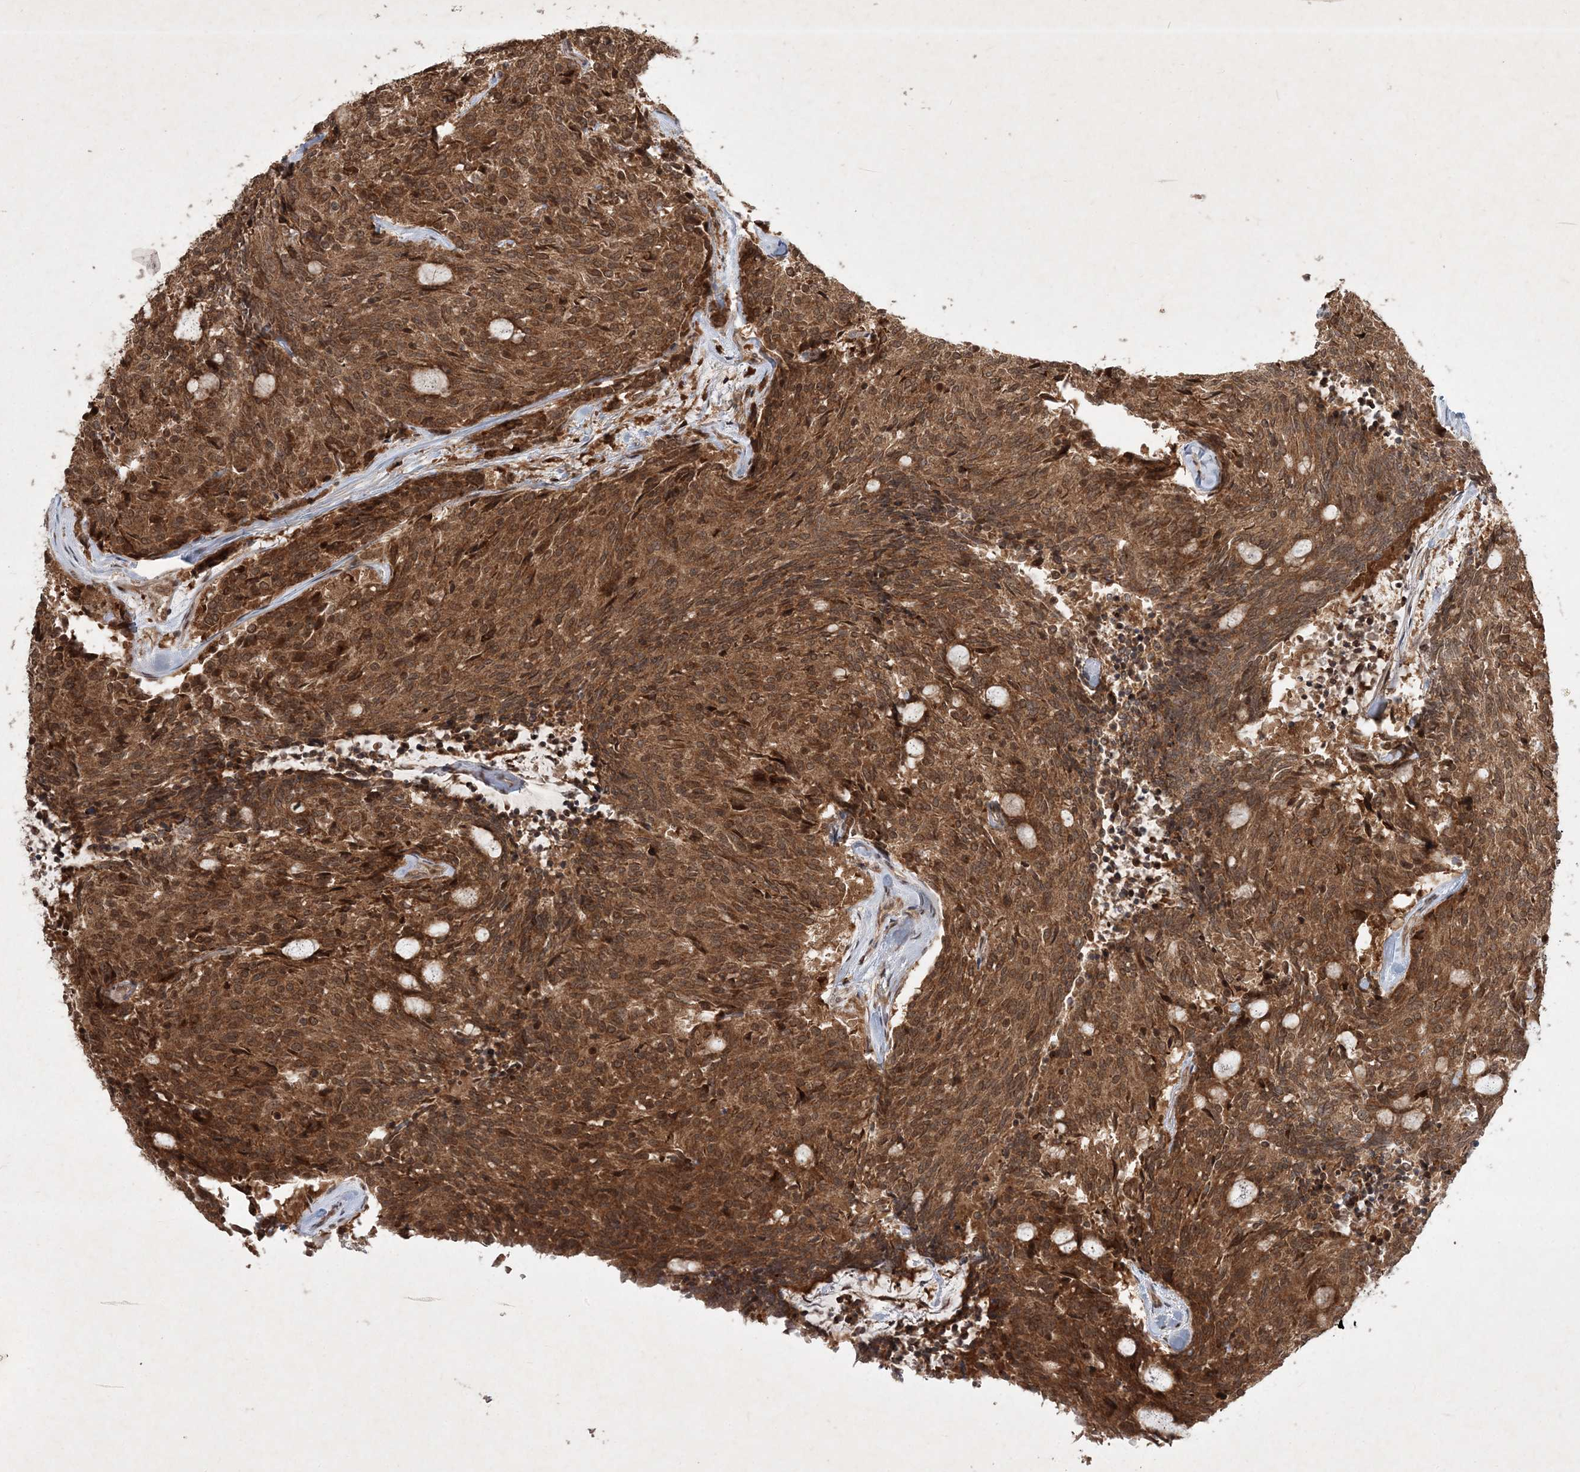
{"staining": {"intensity": "moderate", "quantity": ">75%", "location": "cytoplasmic/membranous,nuclear"}, "tissue": "carcinoid", "cell_type": "Tumor cells", "image_type": "cancer", "snomed": [{"axis": "morphology", "description": "Carcinoid, malignant, NOS"}, {"axis": "topography", "description": "Pancreas"}], "caption": "Immunohistochemical staining of human carcinoid demonstrates medium levels of moderate cytoplasmic/membranous and nuclear protein staining in approximately >75% of tumor cells.", "gene": "UBR3", "patient": {"sex": "female", "age": 54}}